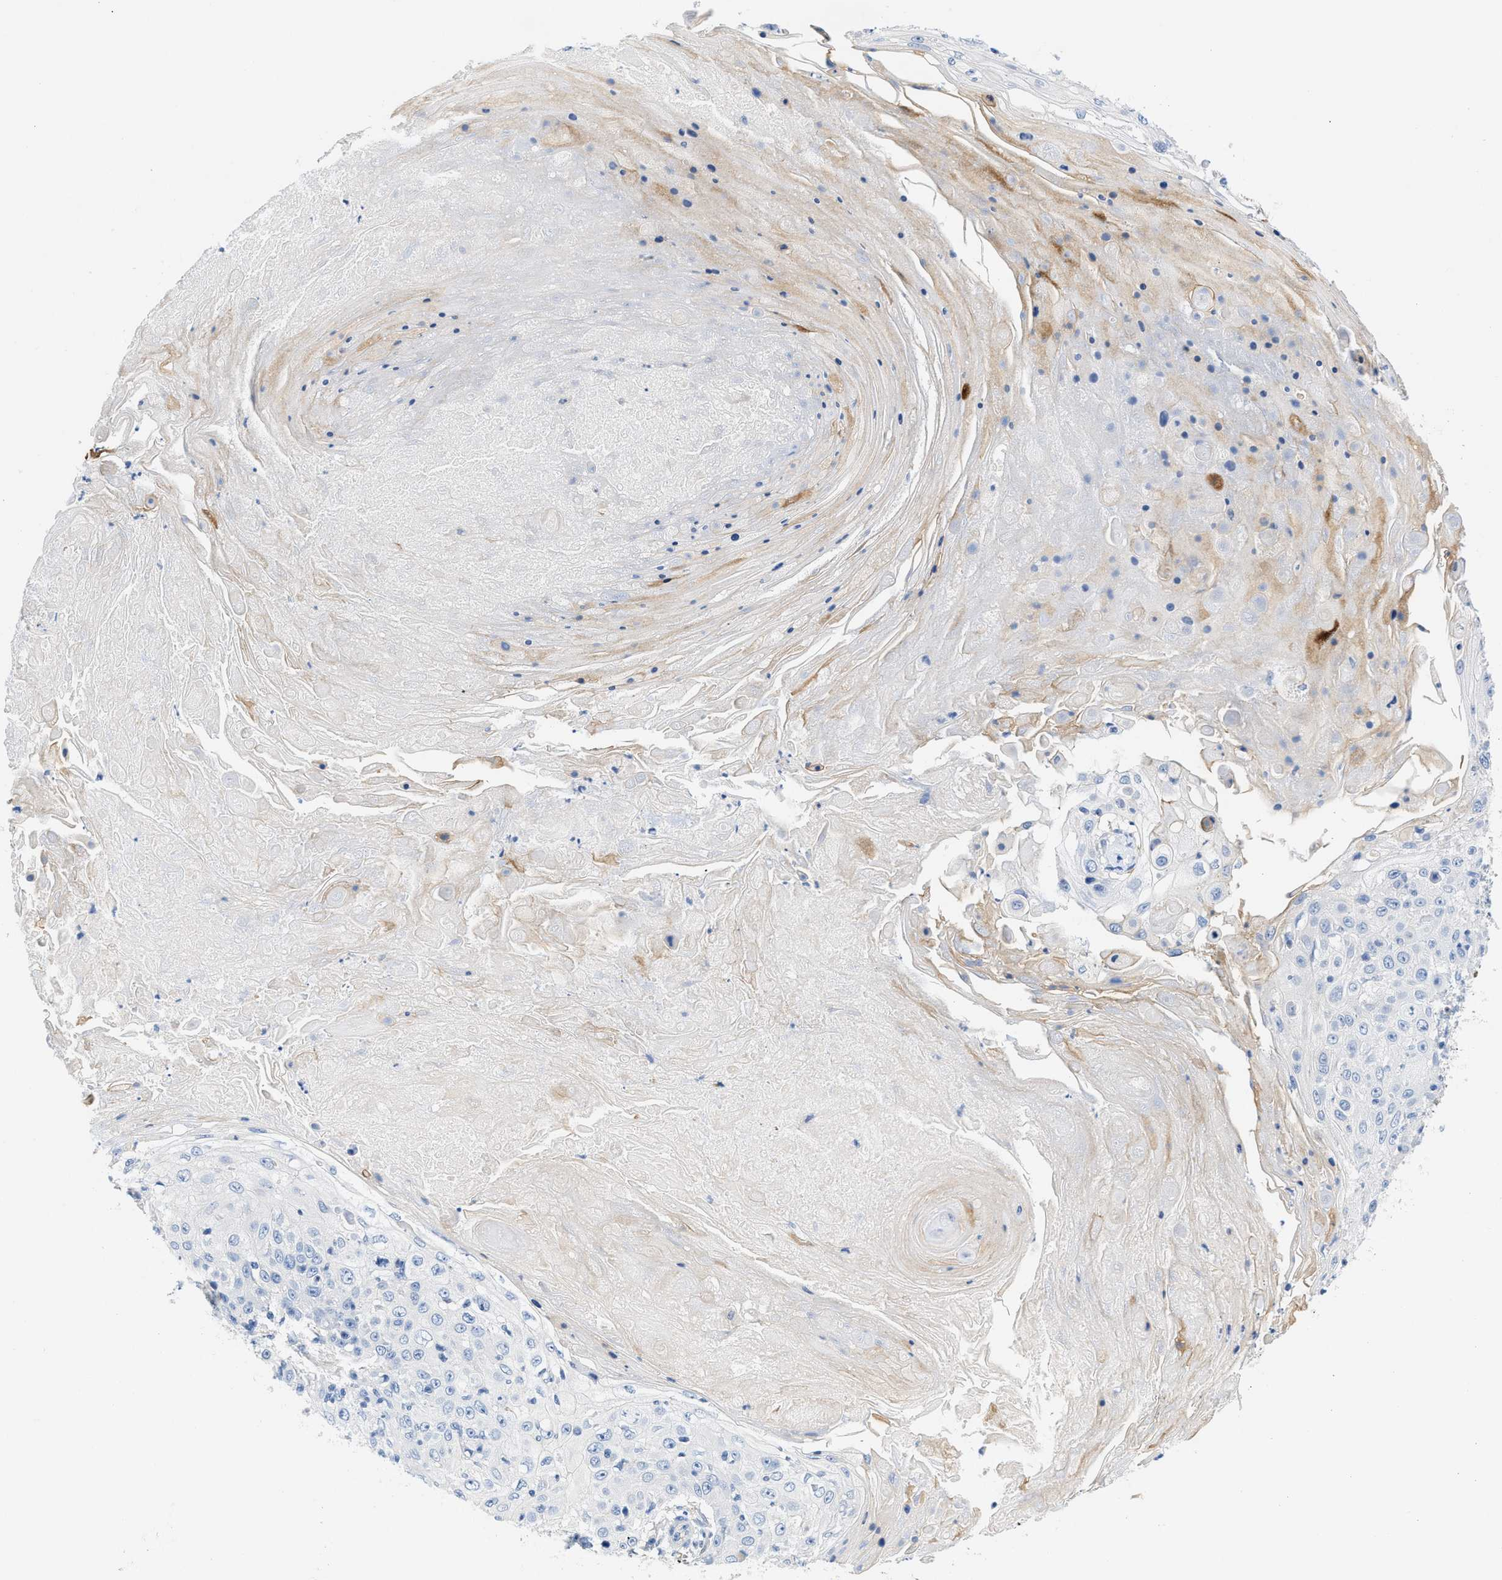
{"staining": {"intensity": "negative", "quantity": "none", "location": "none"}, "tissue": "skin cancer", "cell_type": "Tumor cells", "image_type": "cancer", "snomed": [{"axis": "morphology", "description": "Squamous cell carcinoma, NOS"}, {"axis": "topography", "description": "Skin"}], "caption": "Immunohistochemistry histopathology image of neoplastic tissue: human skin cancer (squamous cell carcinoma) stained with DAB reveals no significant protein staining in tumor cells. The staining was performed using DAB (3,3'-diaminobenzidine) to visualize the protein expression in brown, while the nuclei were stained in blue with hematoxylin (Magnification: 20x).", "gene": "BPGM", "patient": {"sex": "male", "age": 86}}